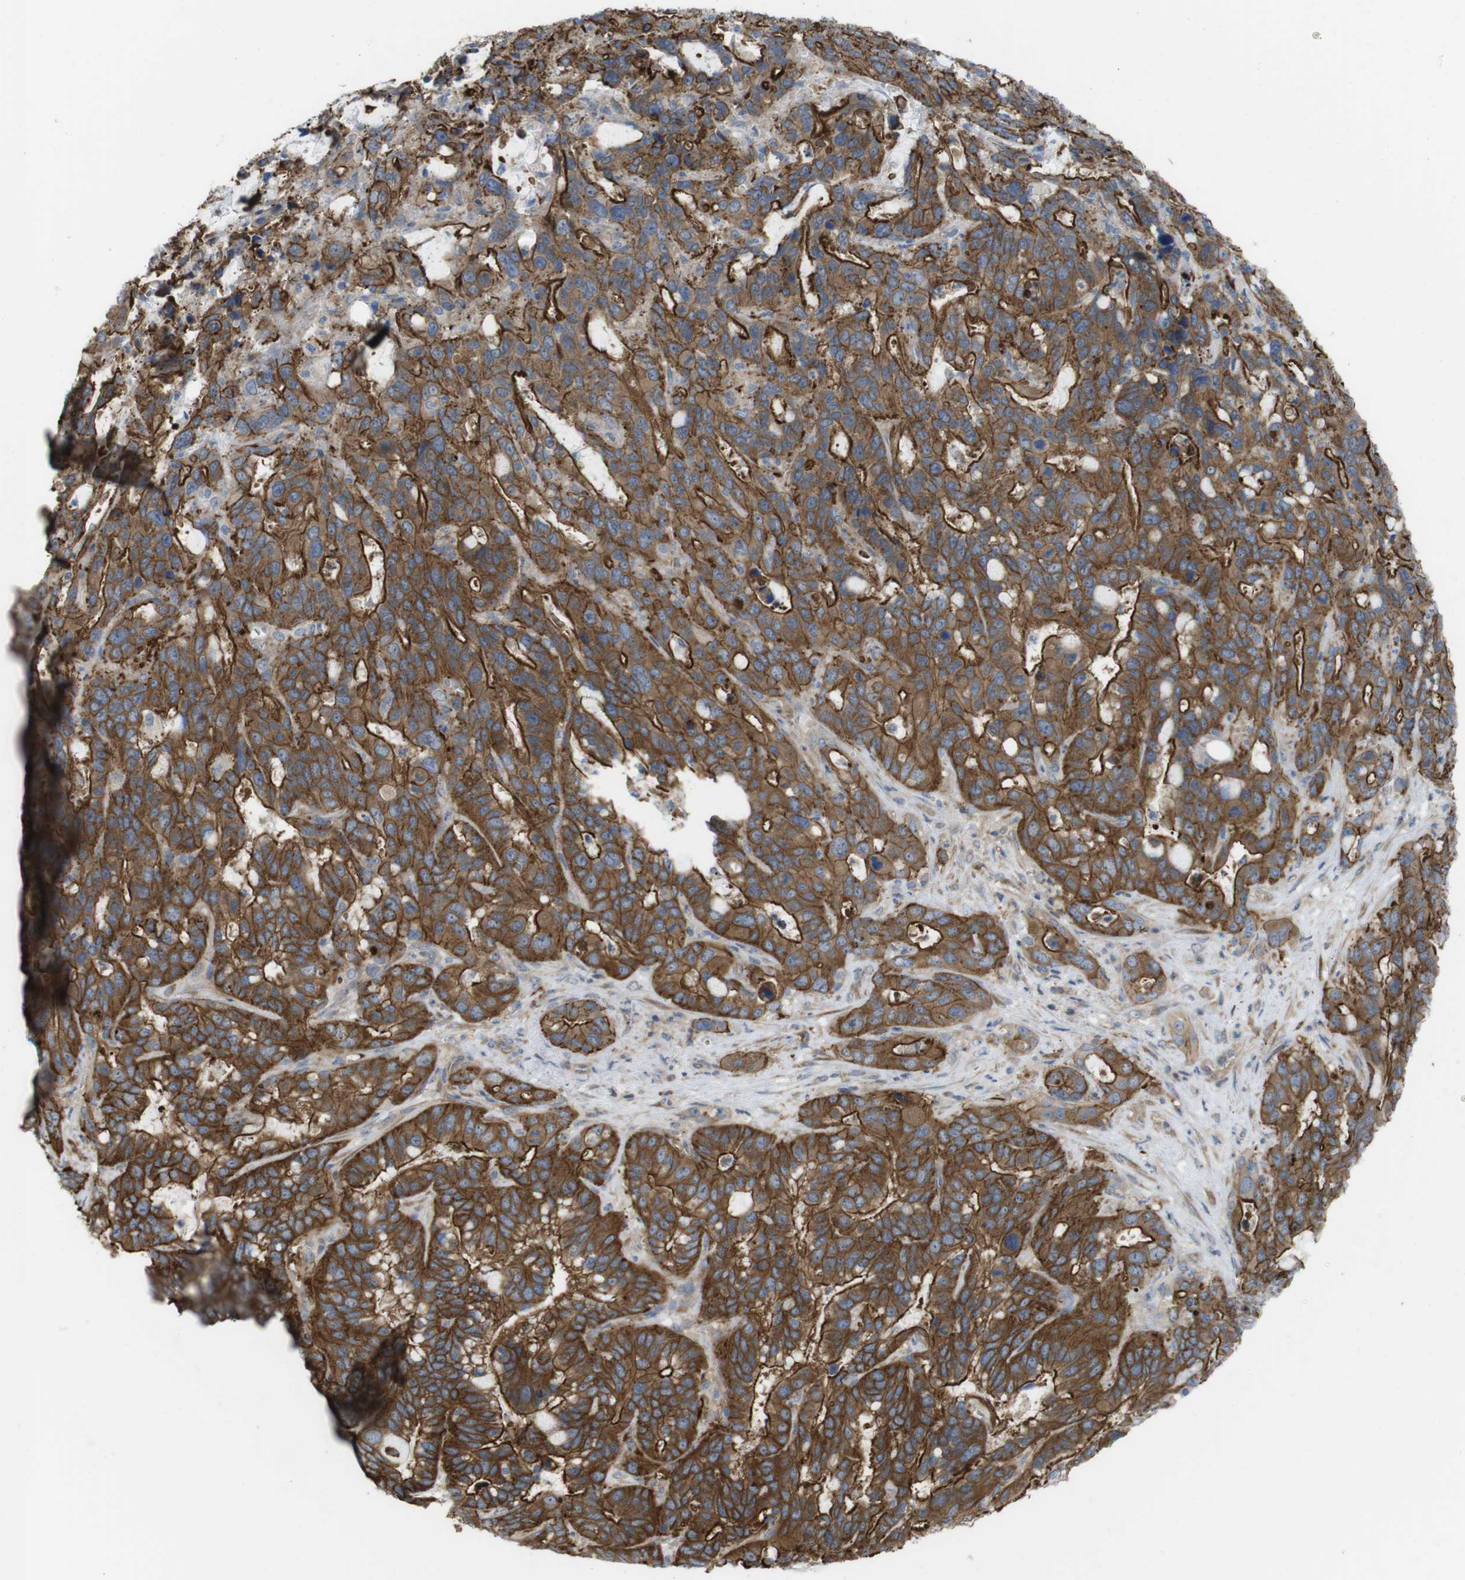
{"staining": {"intensity": "strong", "quantity": ">75%", "location": "cytoplasmic/membranous"}, "tissue": "liver cancer", "cell_type": "Tumor cells", "image_type": "cancer", "snomed": [{"axis": "morphology", "description": "Cholangiocarcinoma"}, {"axis": "topography", "description": "Liver"}], "caption": "Cholangiocarcinoma (liver) stained for a protein (brown) displays strong cytoplasmic/membranous positive expression in approximately >75% of tumor cells.", "gene": "PREX2", "patient": {"sex": "female", "age": 65}}